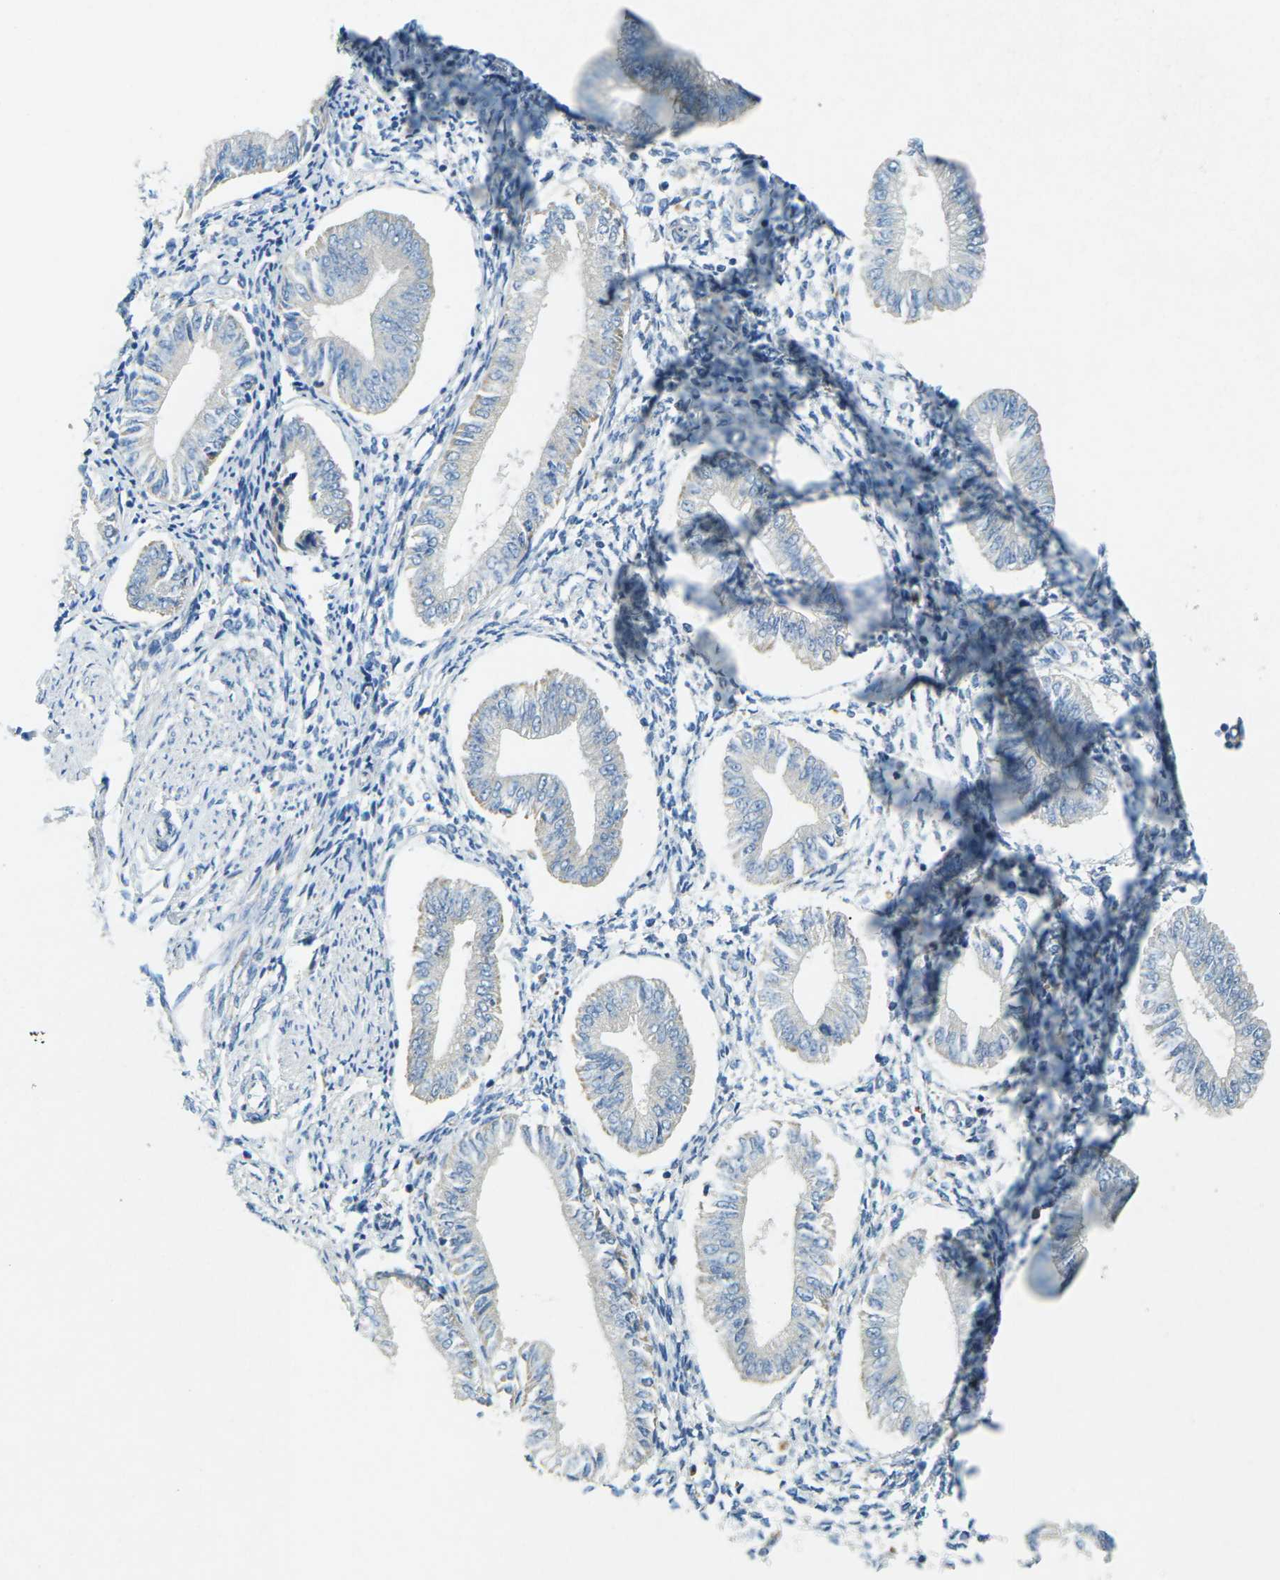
{"staining": {"intensity": "negative", "quantity": "none", "location": "none"}, "tissue": "endometrium", "cell_type": "Cells in endometrial stroma", "image_type": "normal", "snomed": [{"axis": "morphology", "description": "Normal tissue, NOS"}, {"axis": "topography", "description": "Endometrium"}], "caption": "A micrograph of human endometrium is negative for staining in cells in endometrial stroma. (Stains: DAB immunohistochemistry with hematoxylin counter stain, Microscopy: brightfield microscopy at high magnification).", "gene": "MYLK4", "patient": {"sex": "female", "age": 50}}